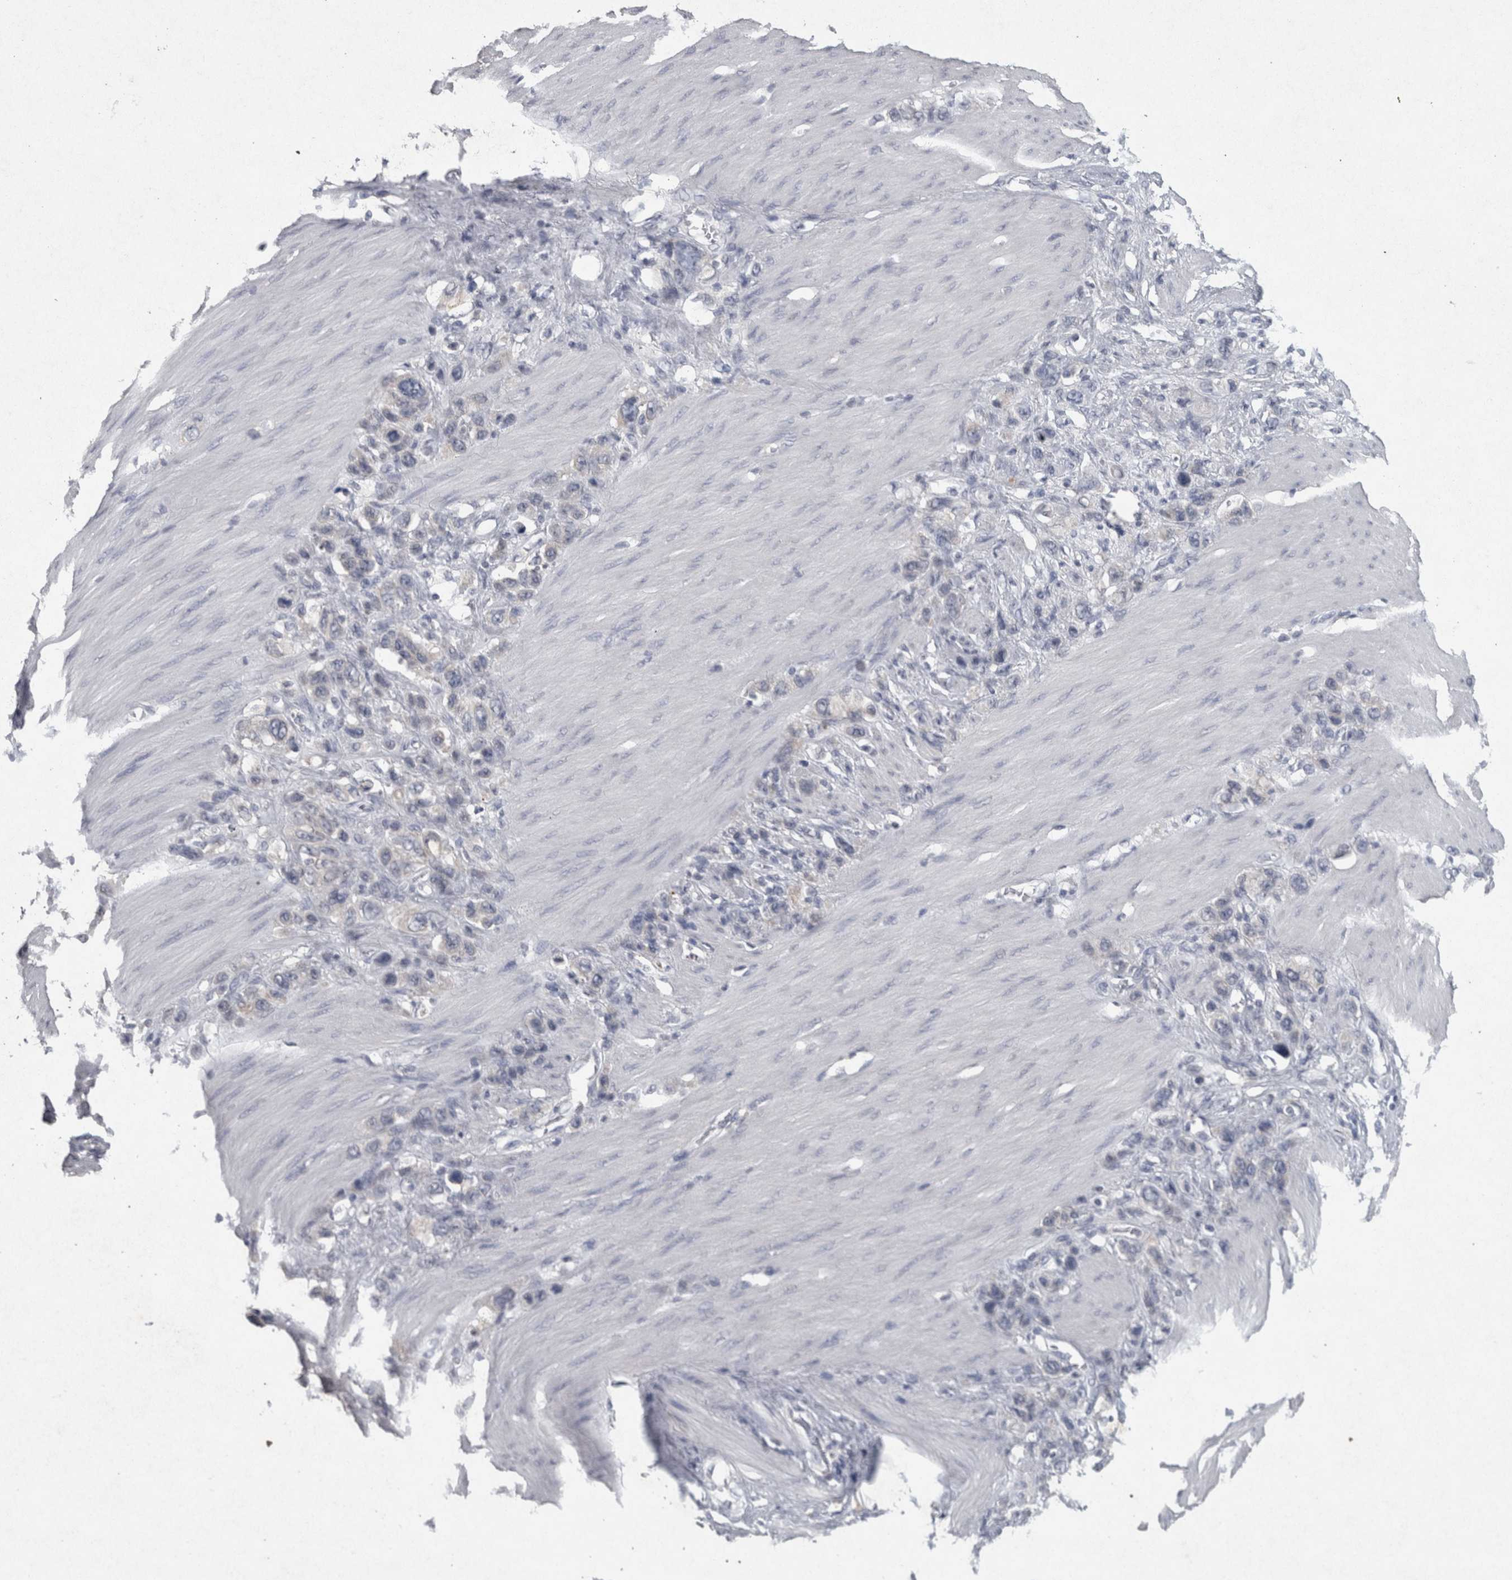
{"staining": {"intensity": "negative", "quantity": "none", "location": "none"}, "tissue": "stomach cancer", "cell_type": "Tumor cells", "image_type": "cancer", "snomed": [{"axis": "morphology", "description": "Adenocarcinoma, NOS"}, {"axis": "morphology", "description": "Adenocarcinoma, High grade"}, {"axis": "topography", "description": "Stomach, upper"}, {"axis": "topography", "description": "Stomach, lower"}], "caption": "Tumor cells show no significant protein expression in stomach adenocarcinoma. Brightfield microscopy of IHC stained with DAB (brown) and hematoxylin (blue), captured at high magnification.", "gene": "WNT7A", "patient": {"sex": "female", "age": 65}}